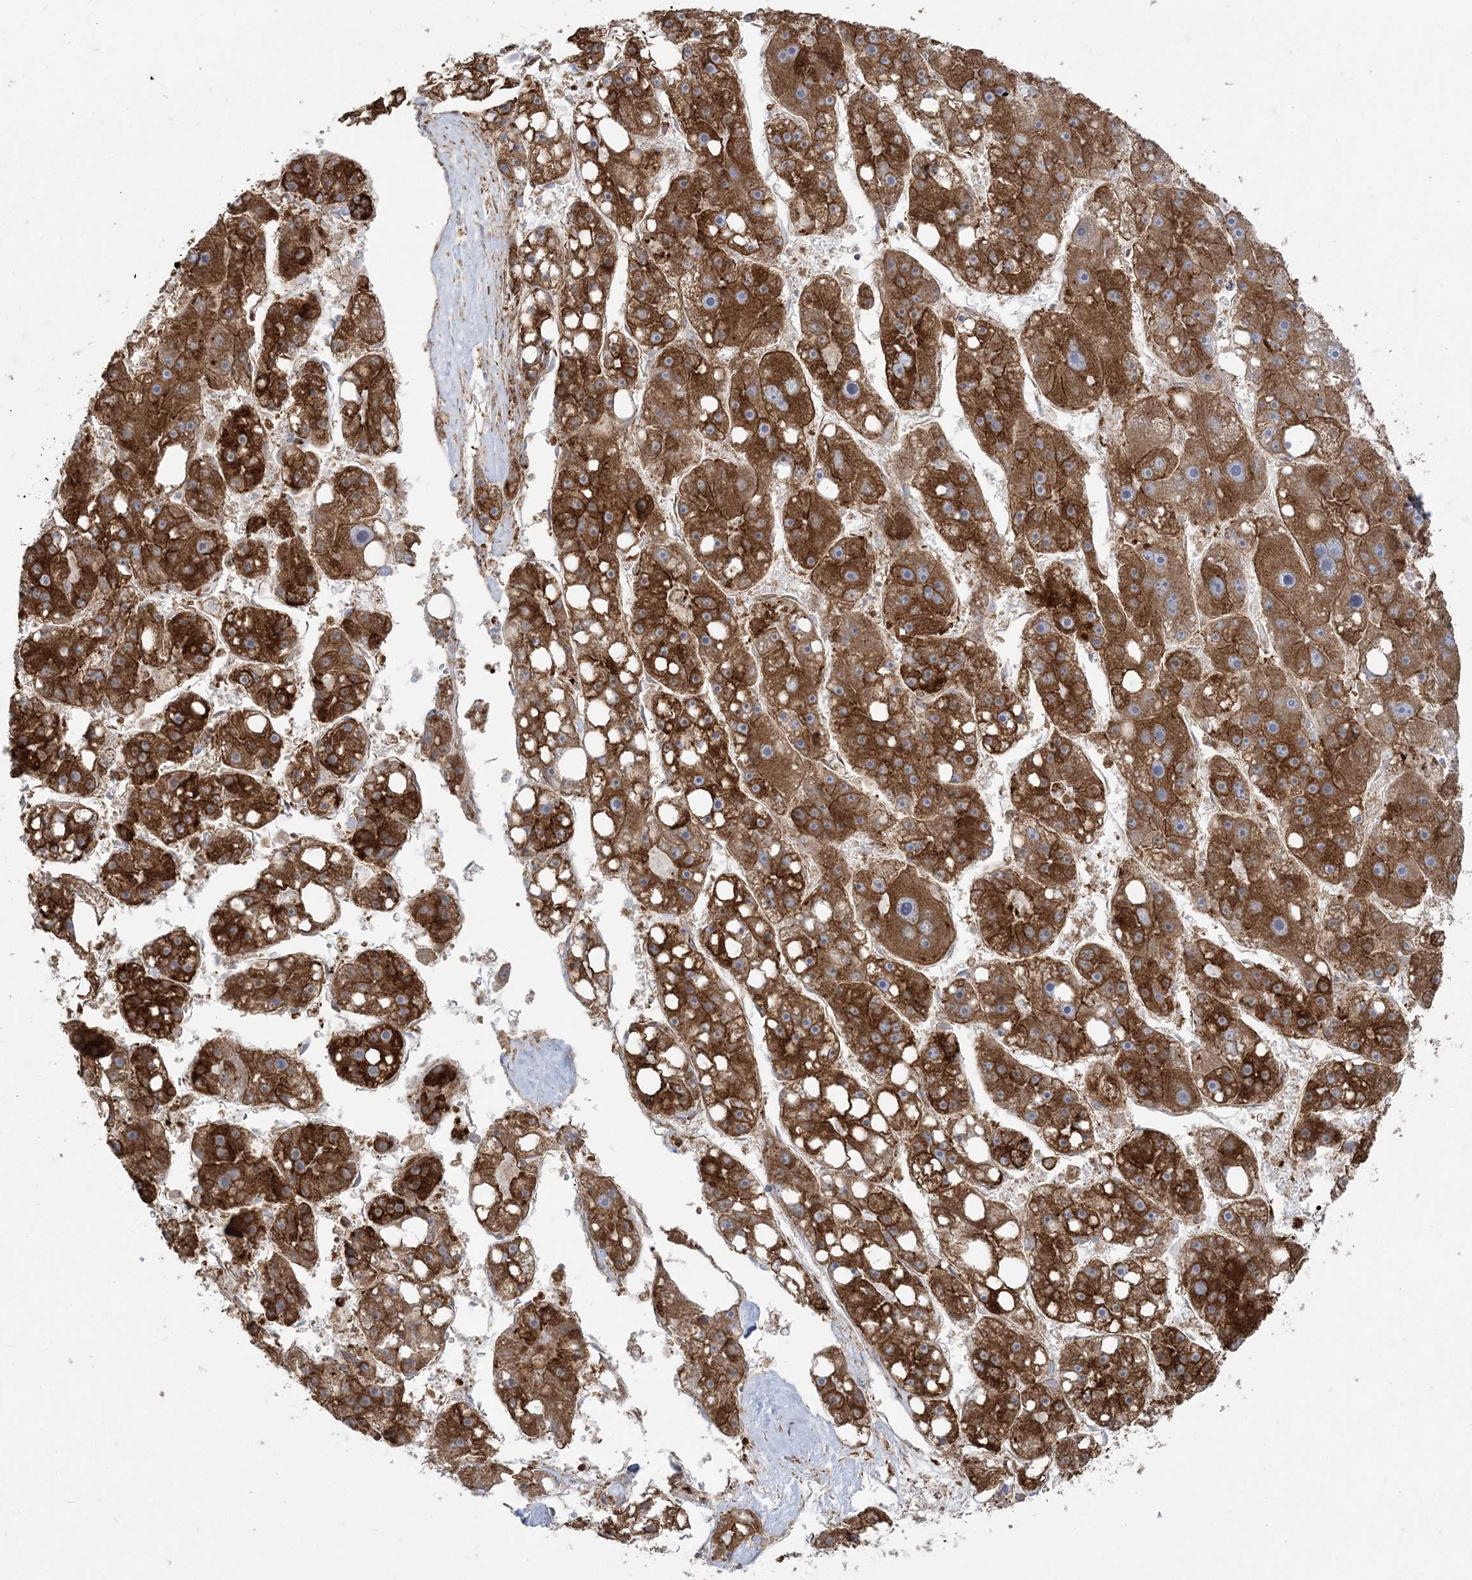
{"staining": {"intensity": "strong", "quantity": ">75%", "location": "cytoplasmic/membranous"}, "tissue": "liver cancer", "cell_type": "Tumor cells", "image_type": "cancer", "snomed": [{"axis": "morphology", "description": "Carcinoma, Hepatocellular, NOS"}, {"axis": "topography", "description": "Liver"}], "caption": "Strong cytoplasmic/membranous protein positivity is appreciated in approximately >75% of tumor cells in liver hepatocellular carcinoma. (DAB (3,3'-diaminobenzidine) IHC with brightfield microscopy, high magnification).", "gene": "DERL3", "patient": {"sex": "female", "age": 61}}